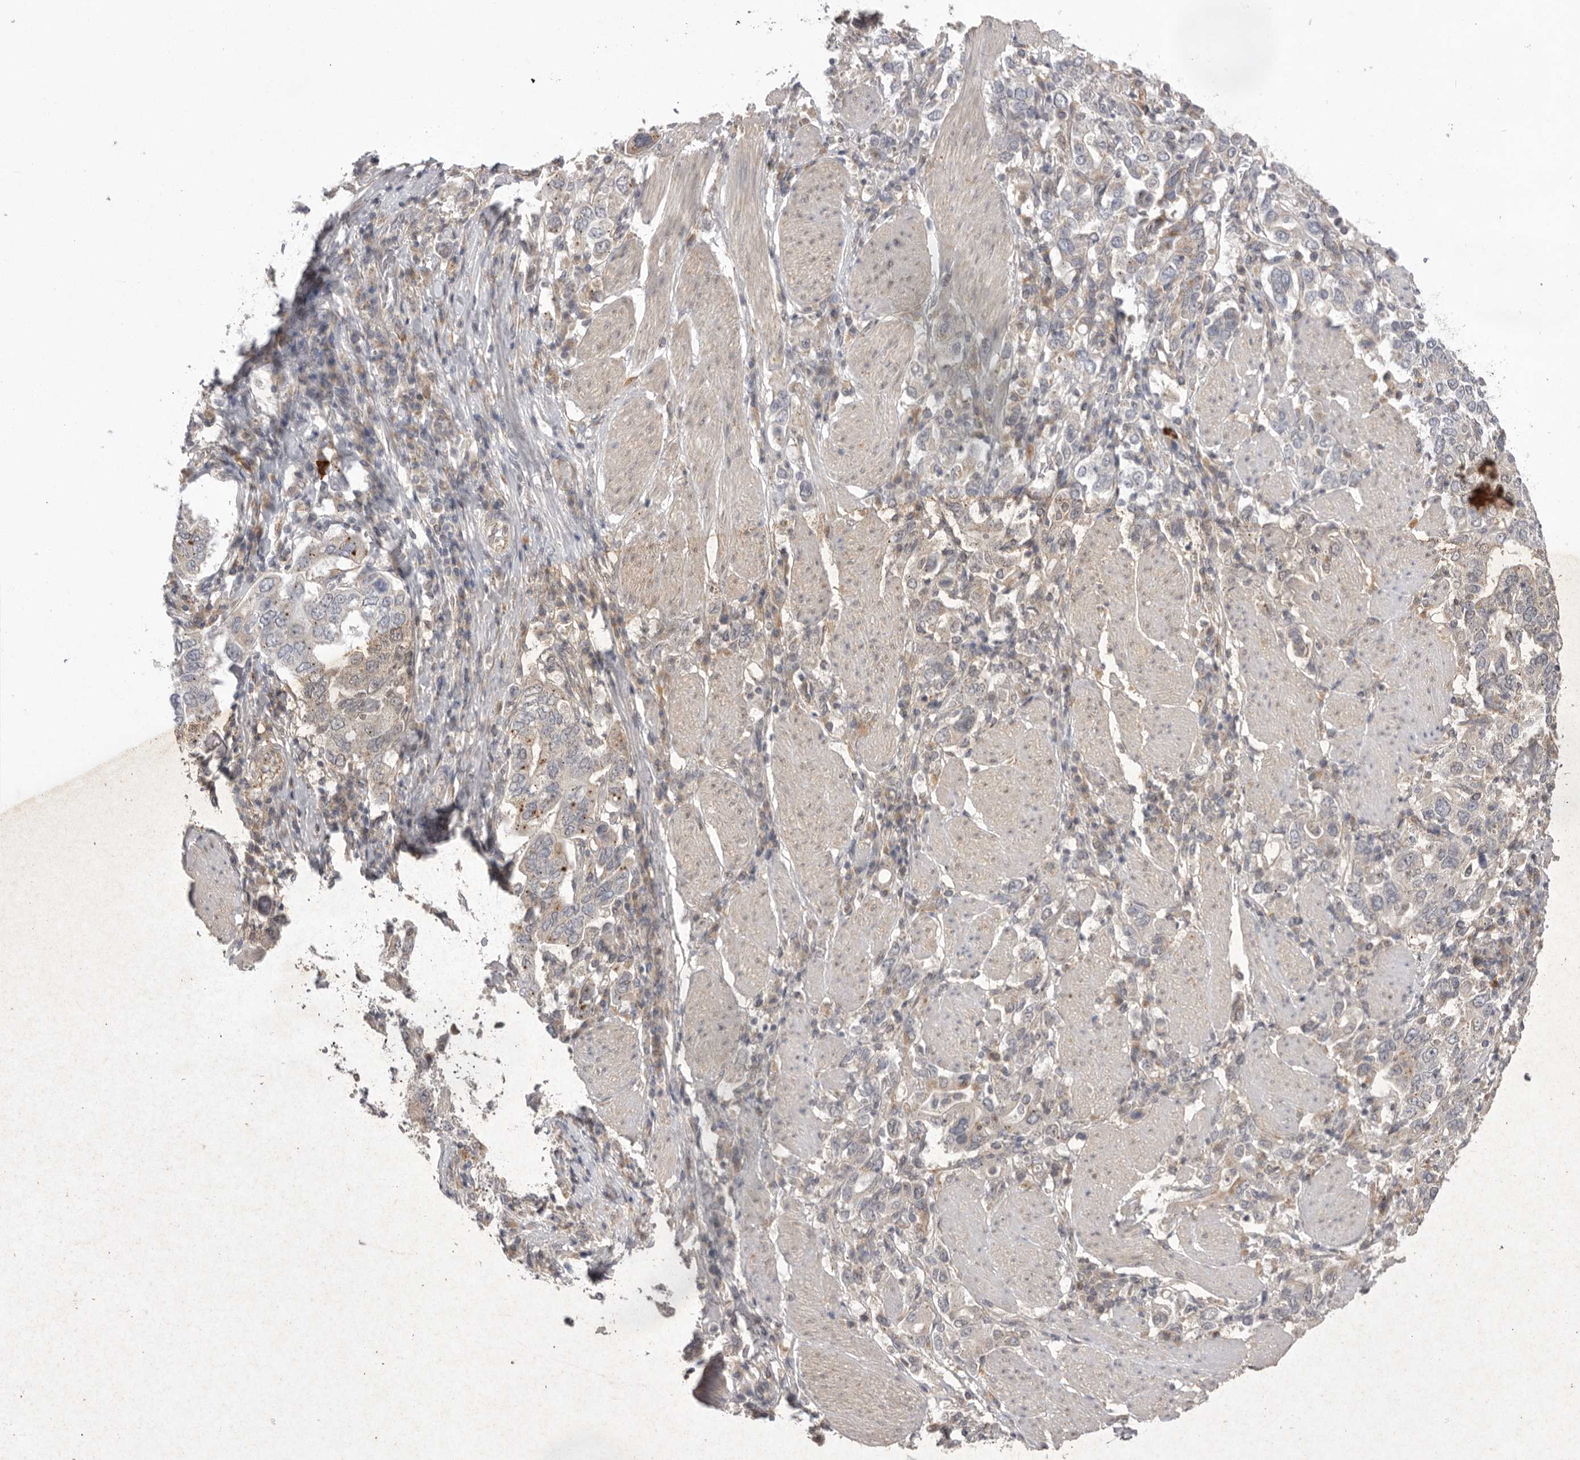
{"staining": {"intensity": "weak", "quantity": "<25%", "location": "cytoplasmic/membranous"}, "tissue": "stomach cancer", "cell_type": "Tumor cells", "image_type": "cancer", "snomed": [{"axis": "morphology", "description": "Adenocarcinoma, NOS"}, {"axis": "topography", "description": "Stomach, upper"}], "caption": "This is an immunohistochemistry (IHC) histopathology image of adenocarcinoma (stomach). There is no expression in tumor cells.", "gene": "TLR3", "patient": {"sex": "male", "age": 62}}